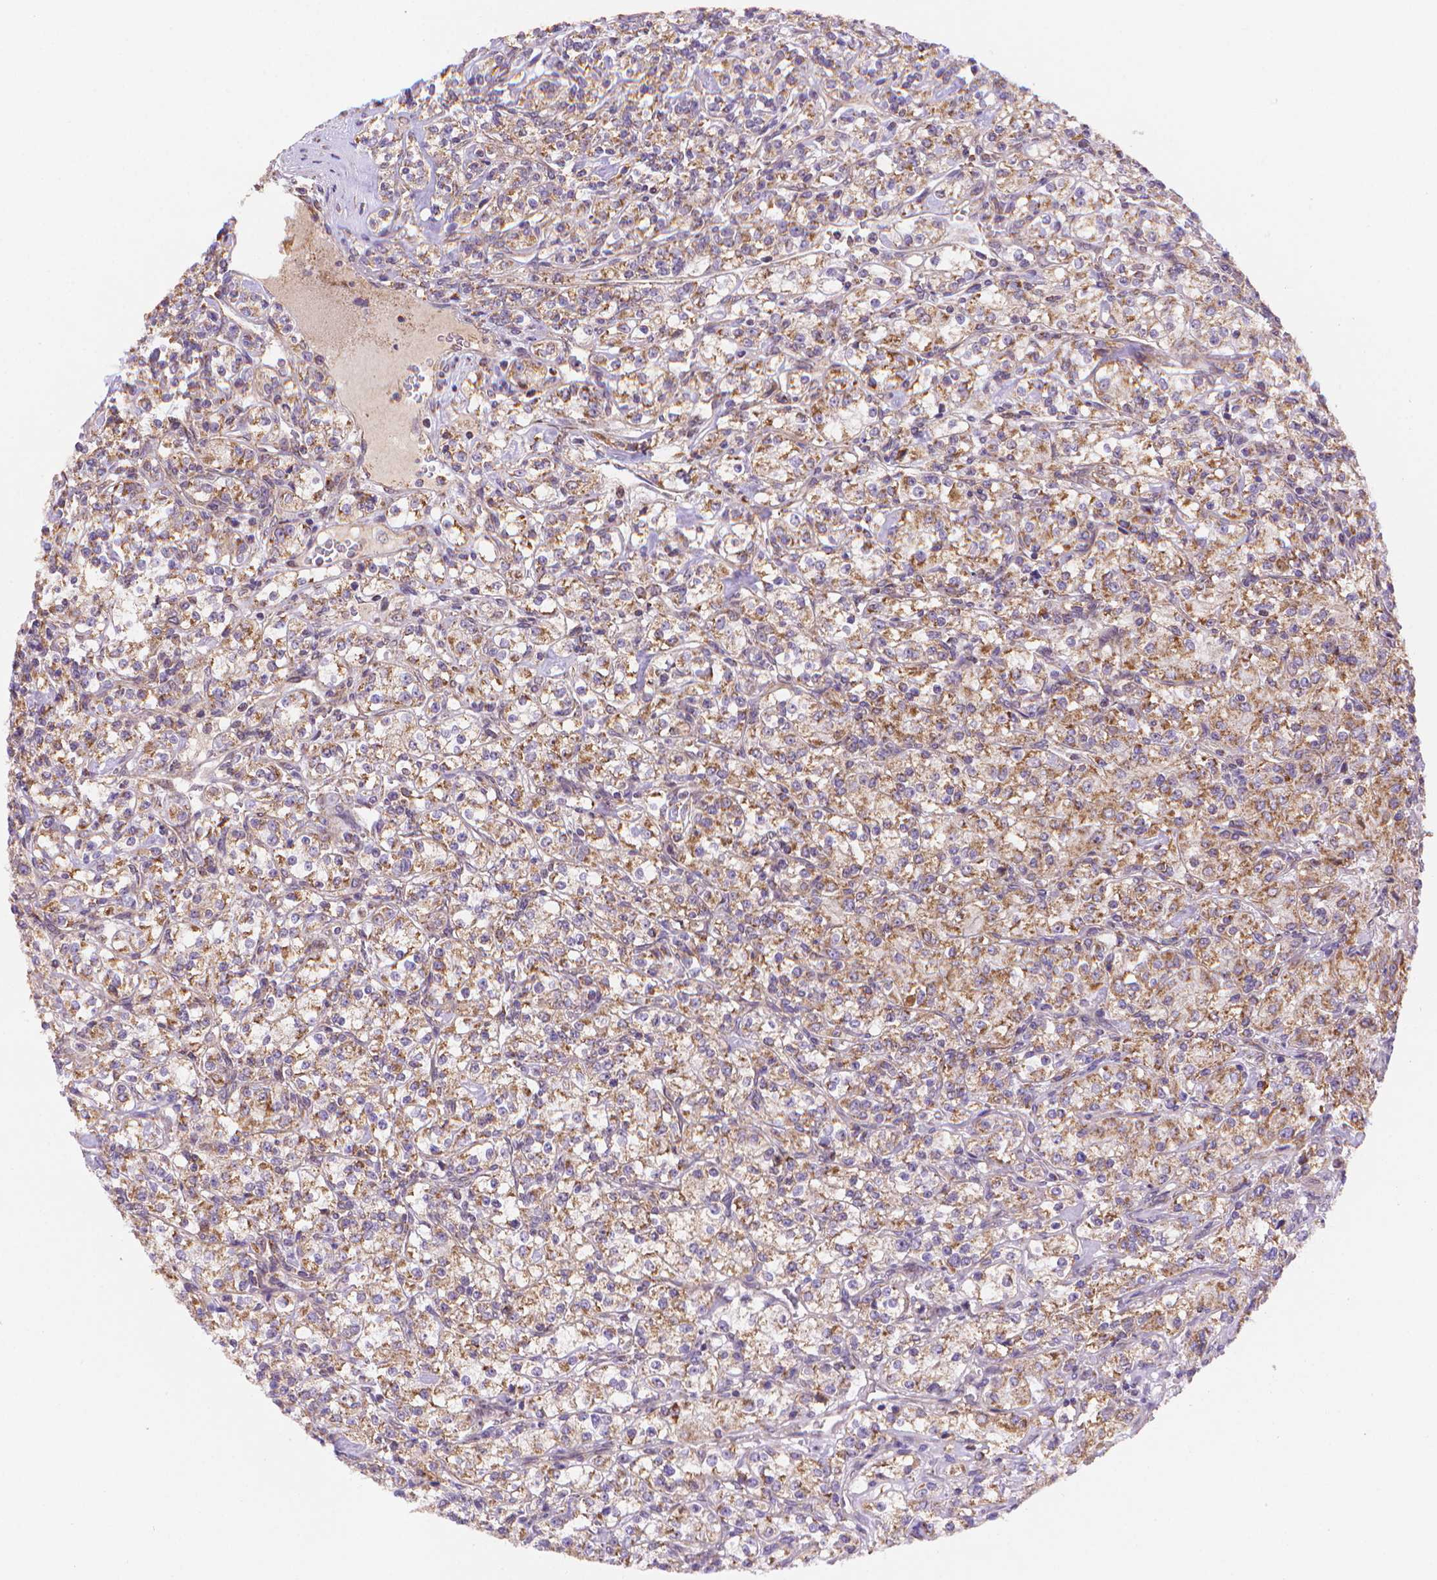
{"staining": {"intensity": "moderate", "quantity": ">75%", "location": "cytoplasmic/membranous"}, "tissue": "renal cancer", "cell_type": "Tumor cells", "image_type": "cancer", "snomed": [{"axis": "morphology", "description": "Adenocarcinoma, NOS"}, {"axis": "topography", "description": "Kidney"}], "caption": "Immunohistochemistry photomicrograph of neoplastic tissue: human renal cancer stained using immunohistochemistry (IHC) reveals medium levels of moderate protein expression localized specifically in the cytoplasmic/membranous of tumor cells, appearing as a cytoplasmic/membranous brown color.", "gene": "CYYR1", "patient": {"sex": "male", "age": 77}}